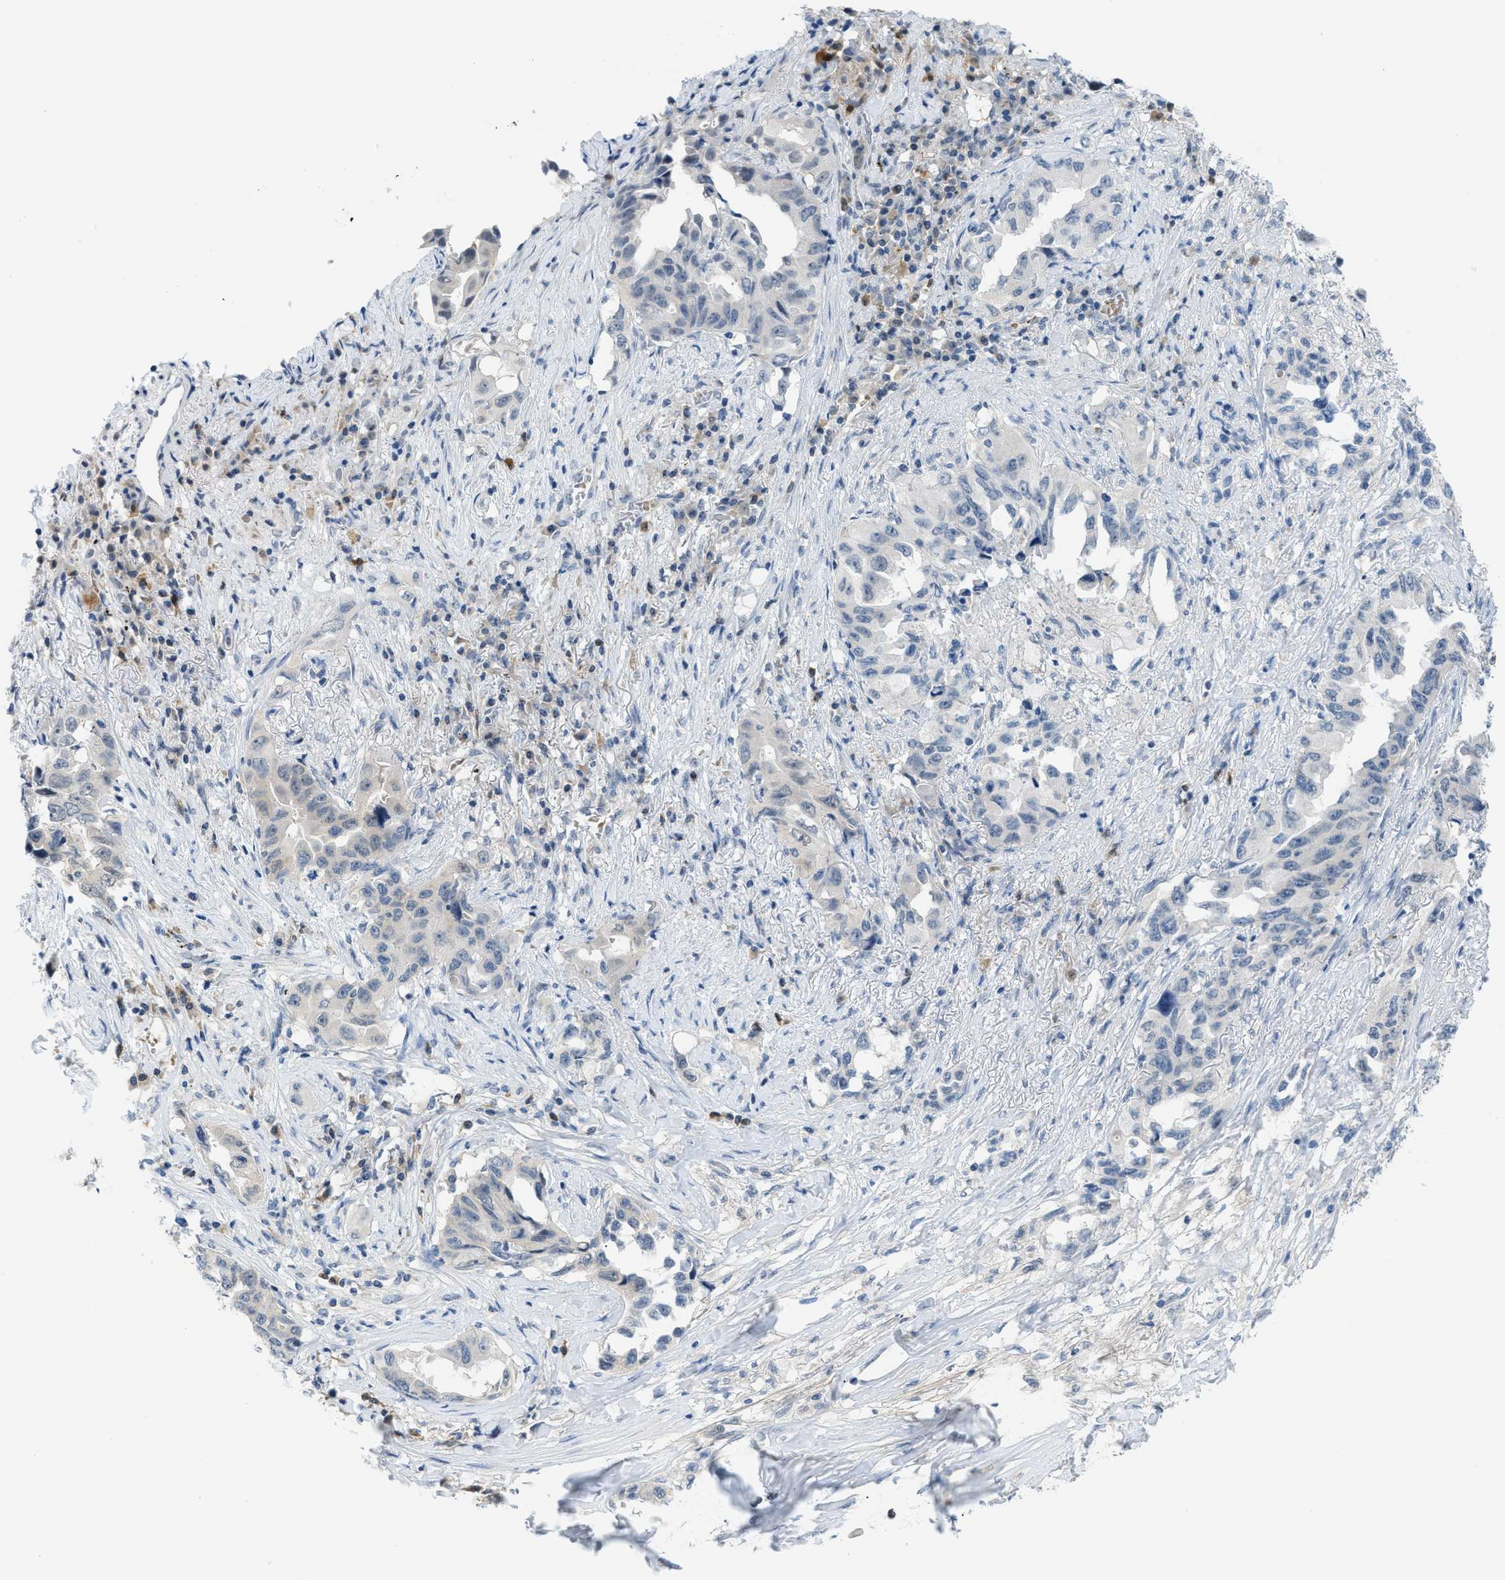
{"staining": {"intensity": "negative", "quantity": "none", "location": "none"}, "tissue": "lung cancer", "cell_type": "Tumor cells", "image_type": "cancer", "snomed": [{"axis": "morphology", "description": "Adenocarcinoma, NOS"}, {"axis": "topography", "description": "Lung"}], "caption": "DAB immunohistochemical staining of human lung cancer displays no significant positivity in tumor cells.", "gene": "PSAT1", "patient": {"sex": "female", "age": 51}}